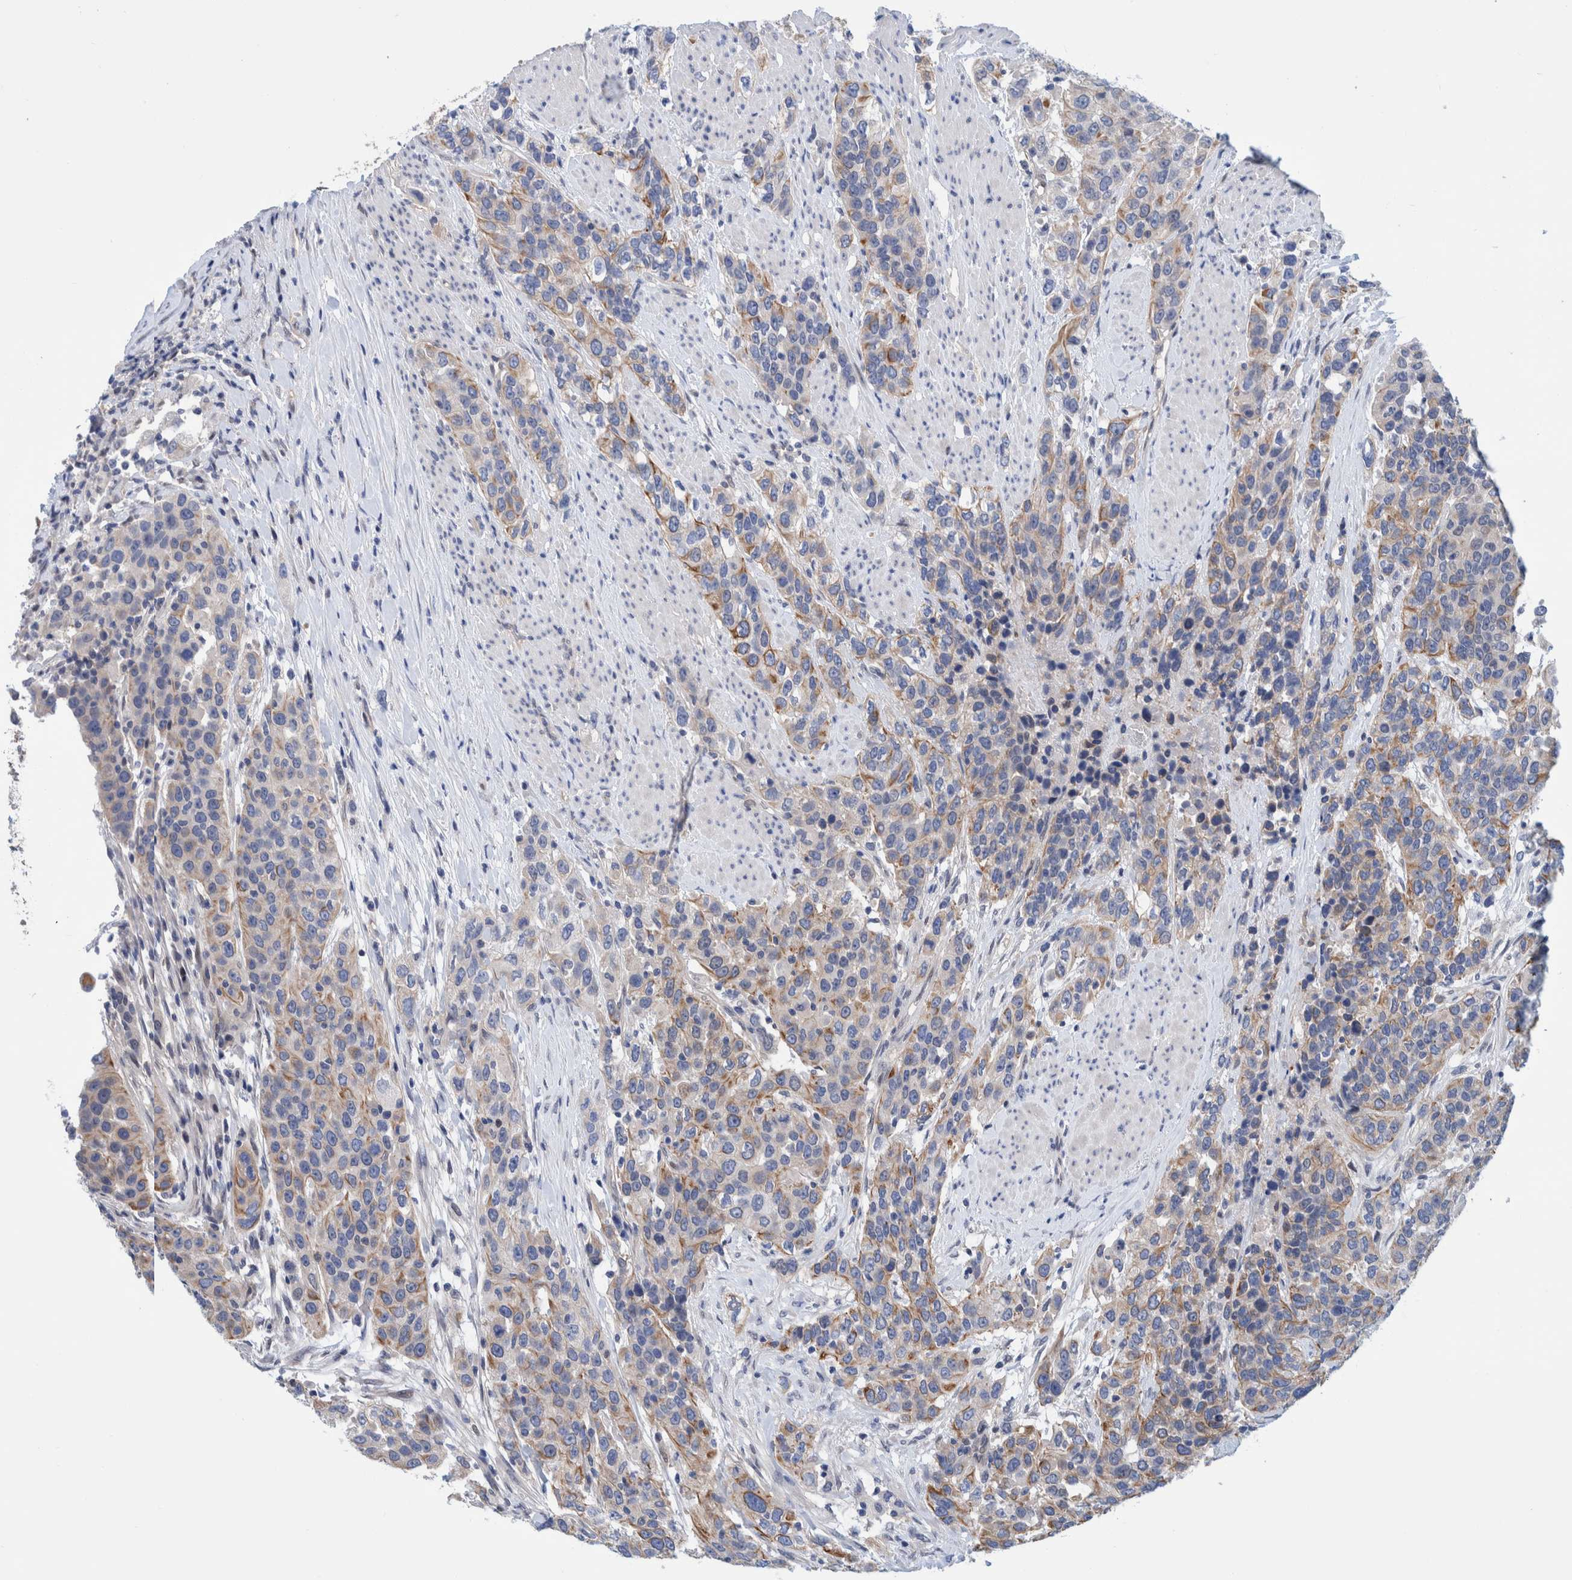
{"staining": {"intensity": "moderate", "quantity": "25%-75%", "location": "cytoplasmic/membranous"}, "tissue": "urothelial cancer", "cell_type": "Tumor cells", "image_type": "cancer", "snomed": [{"axis": "morphology", "description": "Urothelial carcinoma, High grade"}, {"axis": "topography", "description": "Urinary bladder"}], "caption": "An image of urothelial cancer stained for a protein displays moderate cytoplasmic/membranous brown staining in tumor cells.", "gene": "PFAS", "patient": {"sex": "female", "age": 80}}